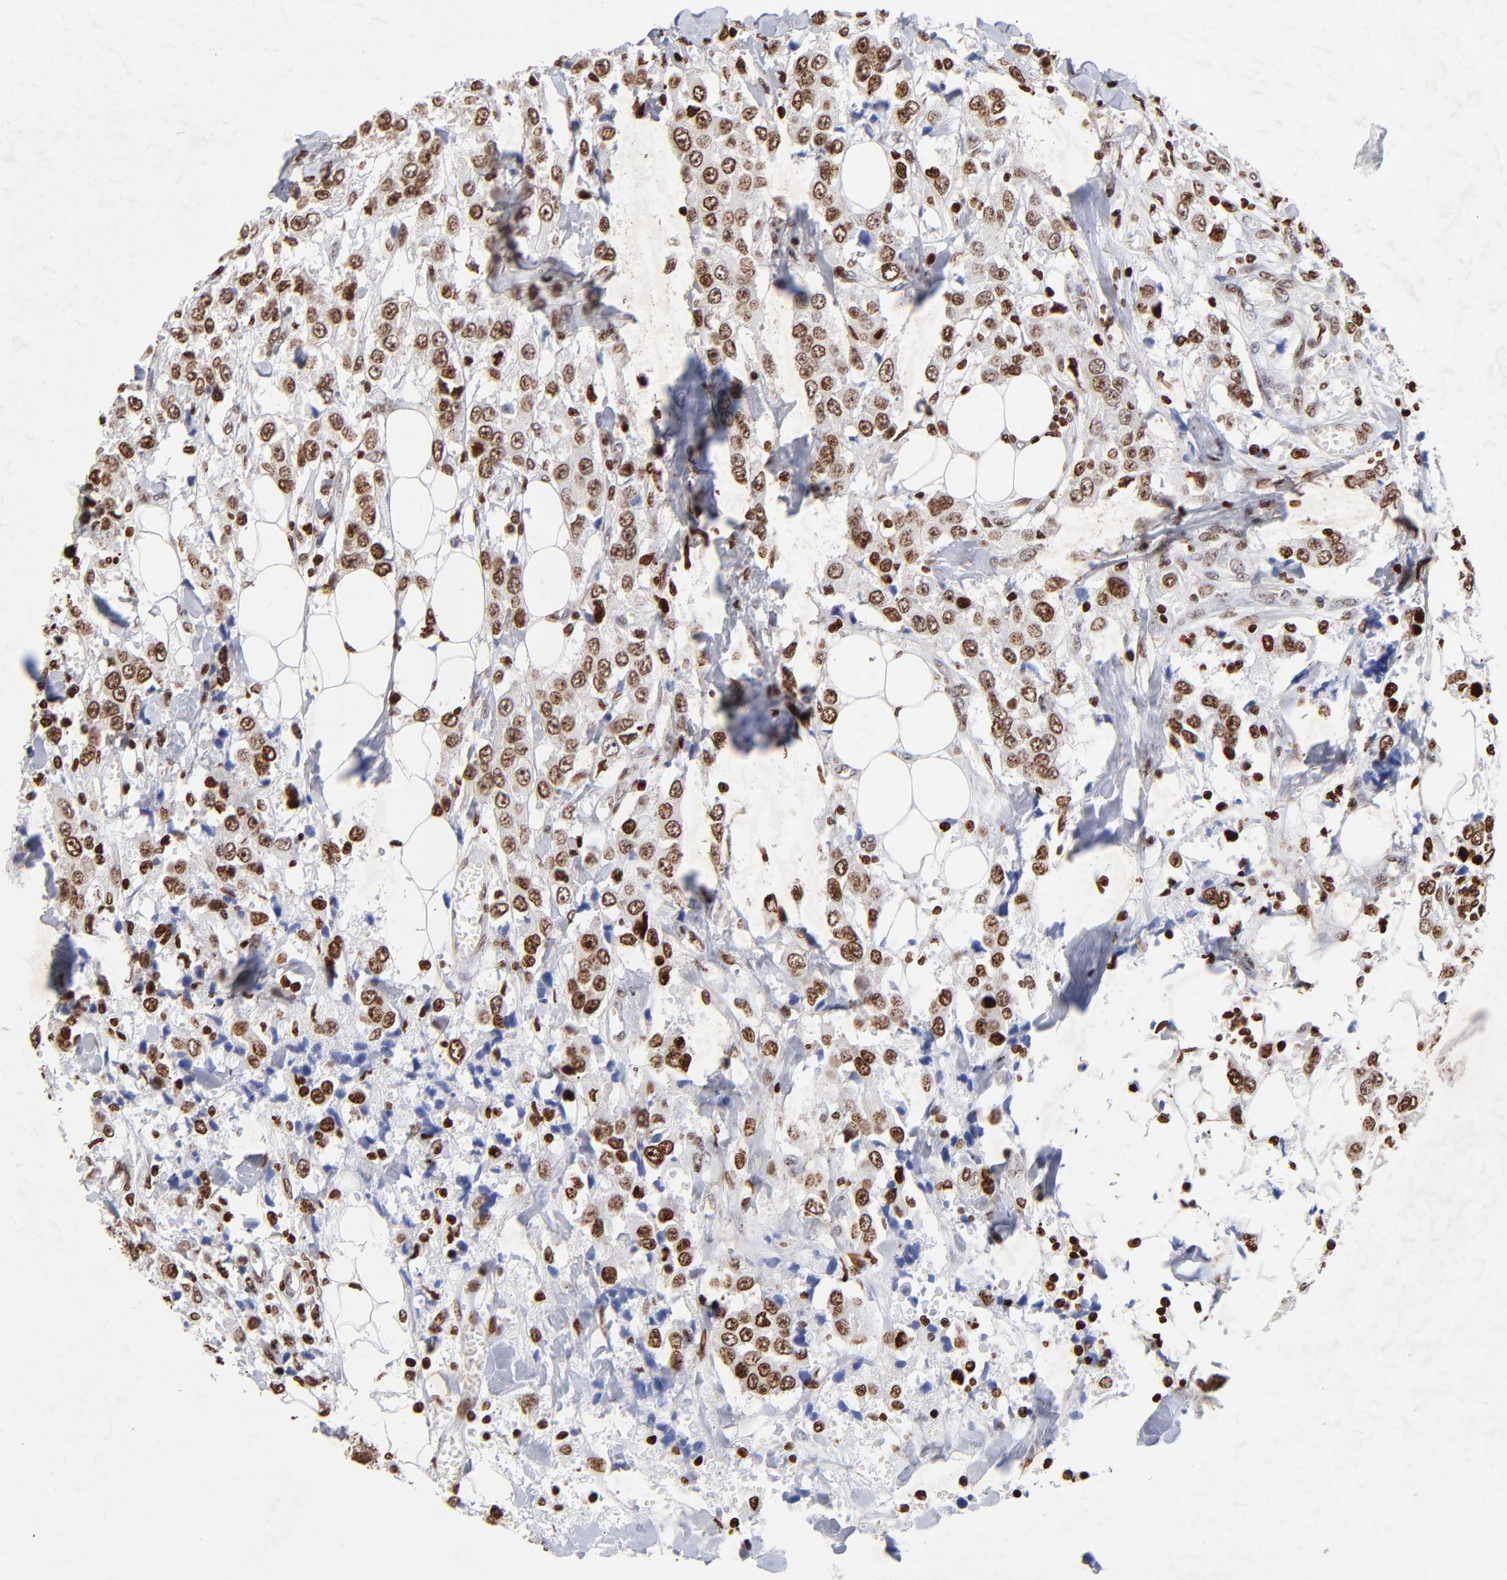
{"staining": {"intensity": "strong", "quantity": ">75%", "location": "nuclear"}, "tissue": "breast cancer", "cell_type": "Tumor cells", "image_type": "cancer", "snomed": [{"axis": "morphology", "description": "Duct carcinoma"}, {"axis": "topography", "description": "Breast"}], "caption": "This histopathology image shows IHC staining of breast cancer, with high strong nuclear positivity in approximately >75% of tumor cells.", "gene": "FBH1", "patient": {"sex": "female", "age": 58}}